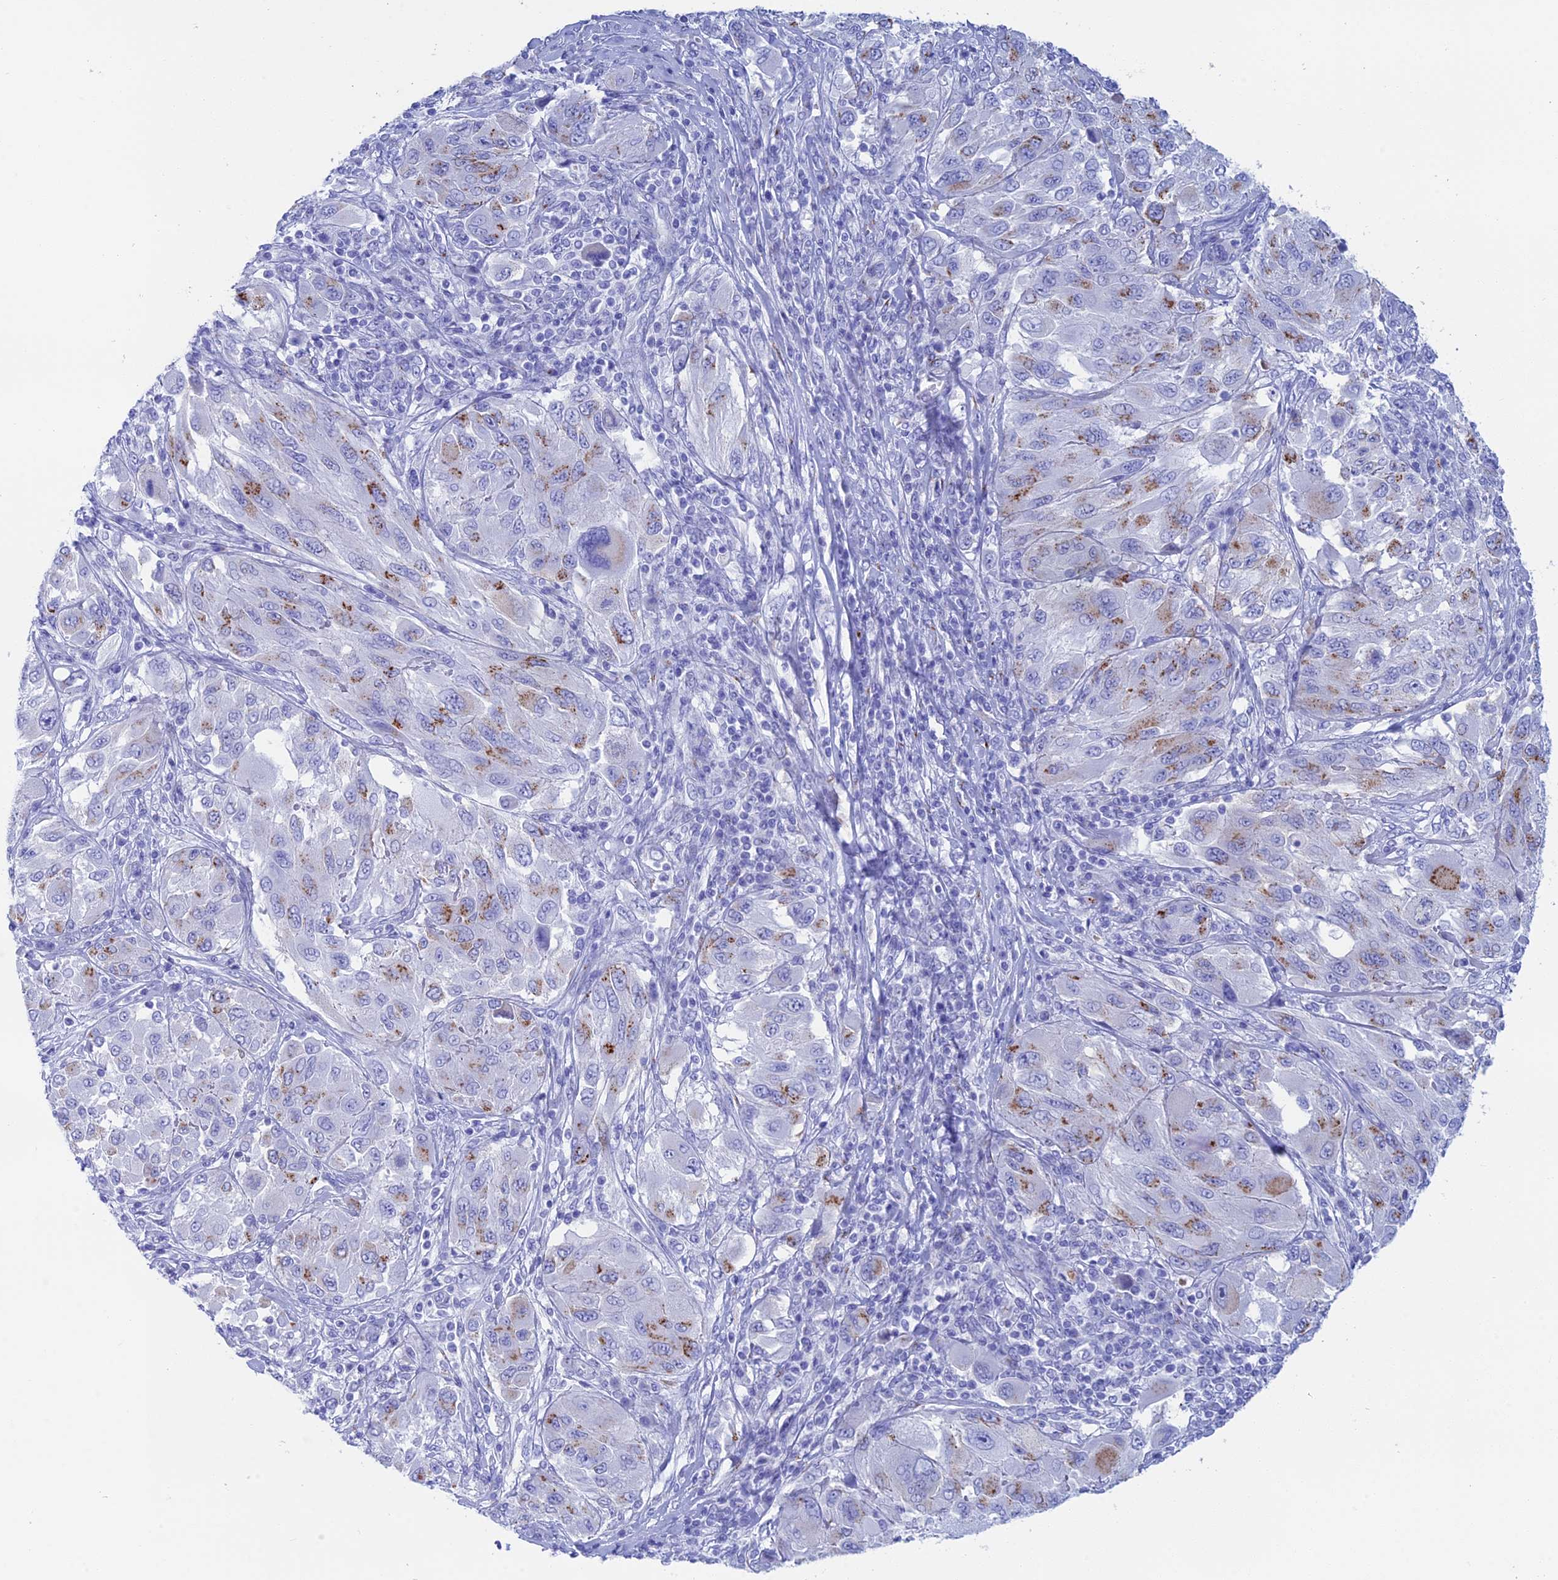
{"staining": {"intensity": "moderate", "quantity": "<25%", "location": "cytoplasmic/membranous"}, "tissue": "melanoma", "cell_type": "Tumor cells", "image_type": "cancer", "snomed": [{"axis": "morphology", "description": "Malignant melanoma, NOS"}, {"axis": "topography", "description": "Skin"}], "caption": "Protein staining of melanoma tissue reveals moderate cytoplasmic/membranous expression in approximately <25% of tumor cells. (Brightfield microscopy of DAB IHC at high magnification).", "gene": "ERICH4", "patient": {"sex": "female", "age": 91}}